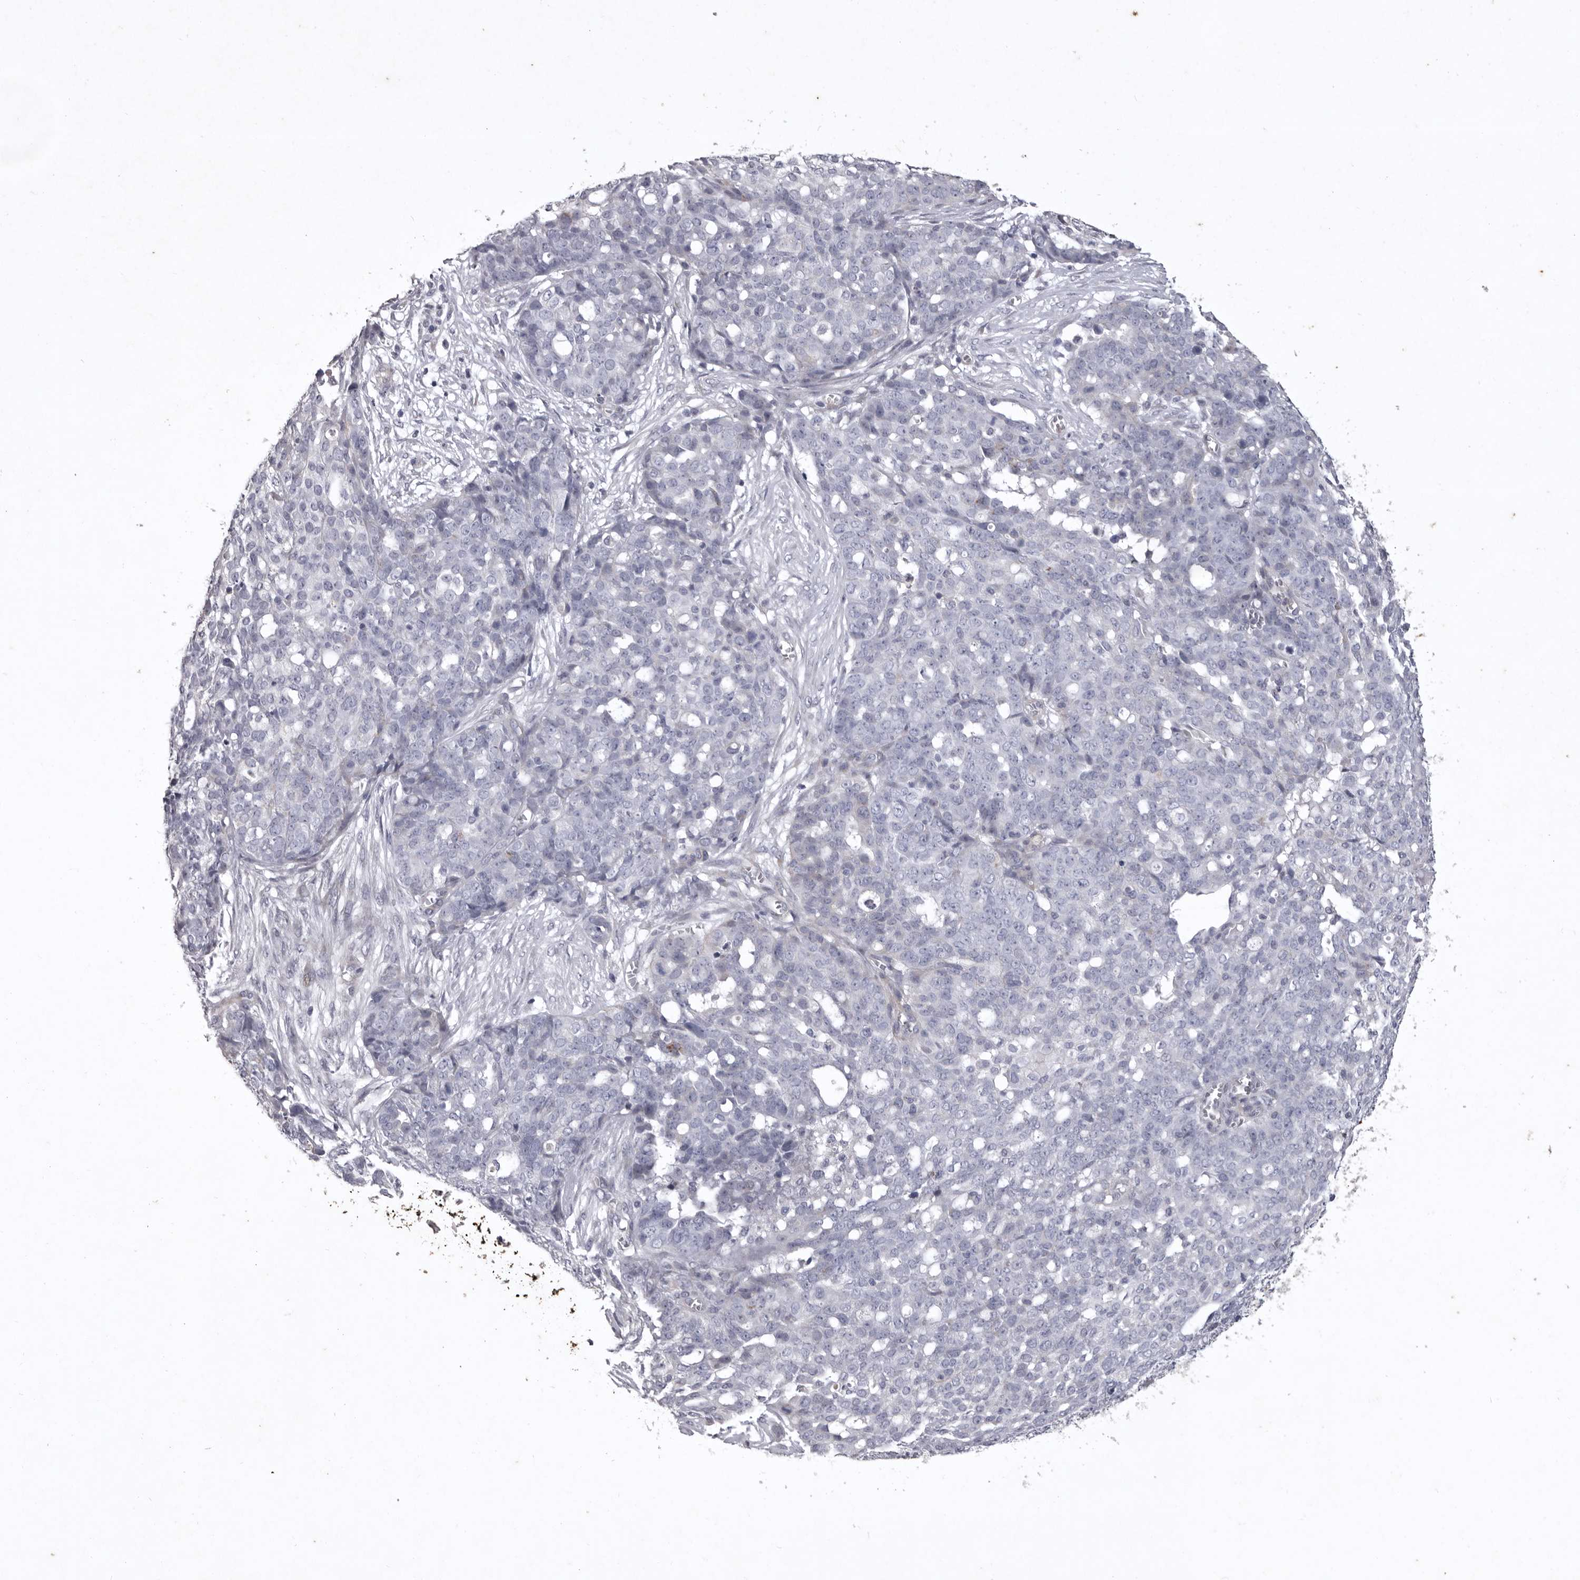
{"staining": {"intensity": "negative", "quantity": "none", "location": "none"}, "tissue": "ovarian cancer", "cell_type": "Tumor cells", "image_type": "cancer", "snomed": [{"axis": "morphology", "description": "Cystadenocarcinoma, serous, NOS"}, {"axis": "topography", "description": "Soft tissue"}, {"axis": "topography", "description": "Ovary"}], "caption": "A photomicrograph of human ovarian cancer (serous cystadenocarcinoma) is negative for staining in tumor cells. Brightfield microscopy of IHC stained with DAB (3,3'-diaminobenzidine) (brown) and hematoxylin (blue), captured at high magnification.", "gene": "NKAIN4", "patient": {"sex": "female", "age": 57}}